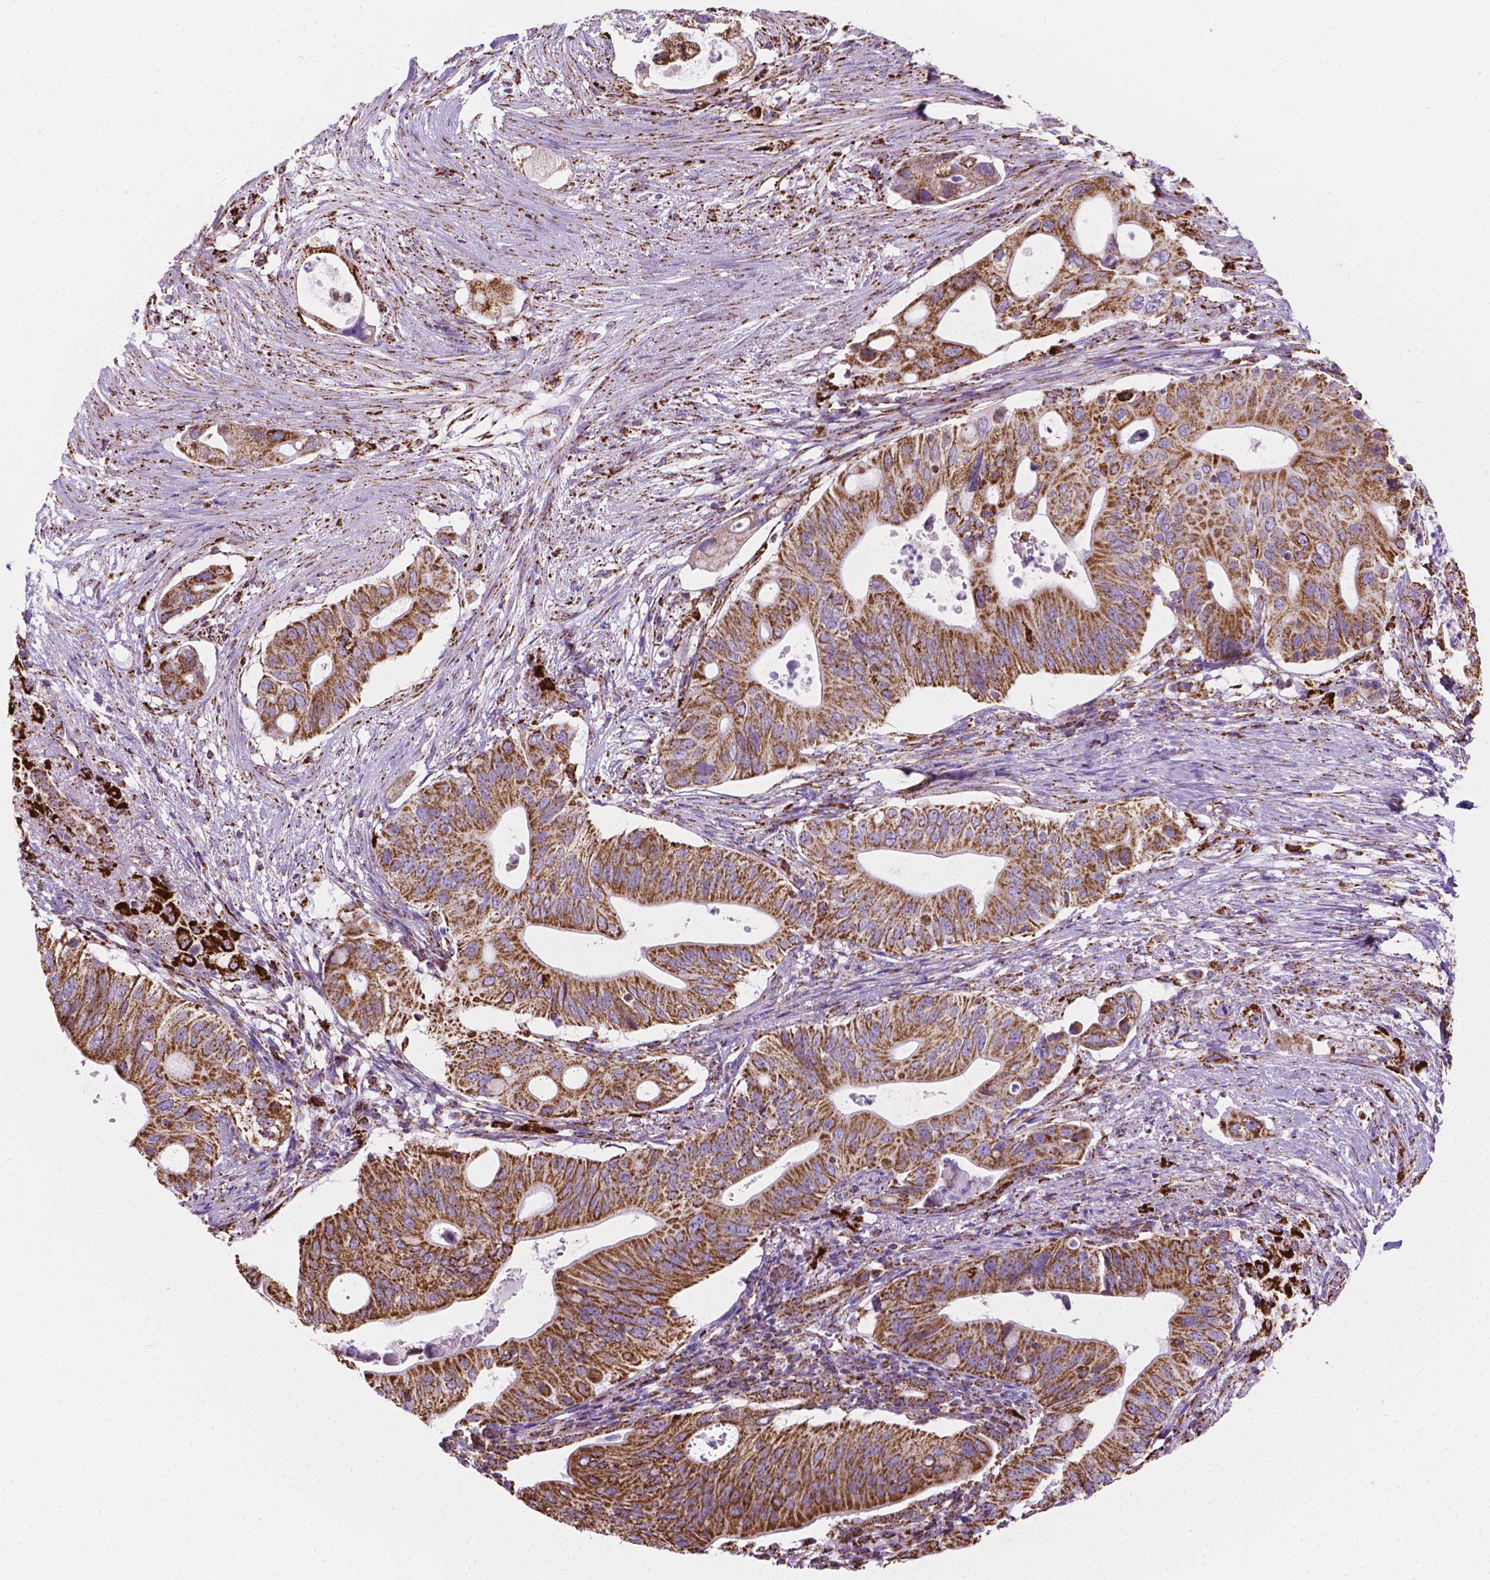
{"staining": {"intensity": "strong", "quantity": ">75%", "location": "cytoplasmic/membranous"}, "tissue": "pancreatic cancer", "cell_type": "Tumor cells", "image_type": "cancer", "snomed": [{"axis": "morphology", "description": "Adenocarcinoma, NOS"}, {"axis": "topography", "description": "Pancreas"}], "caption": "The image shows a brown stain indicating the presence of a protein in the cytoplasmic/membranous of tumor cells in pancreatic cancer. The staining was performed using DAB to visualize the protein expression in brown, while the nuclei were stained in blue with hematoxylin (Magnification: 20x).", "gene": "RMDN3", "patient": {"sex": "female", "age": 72}}